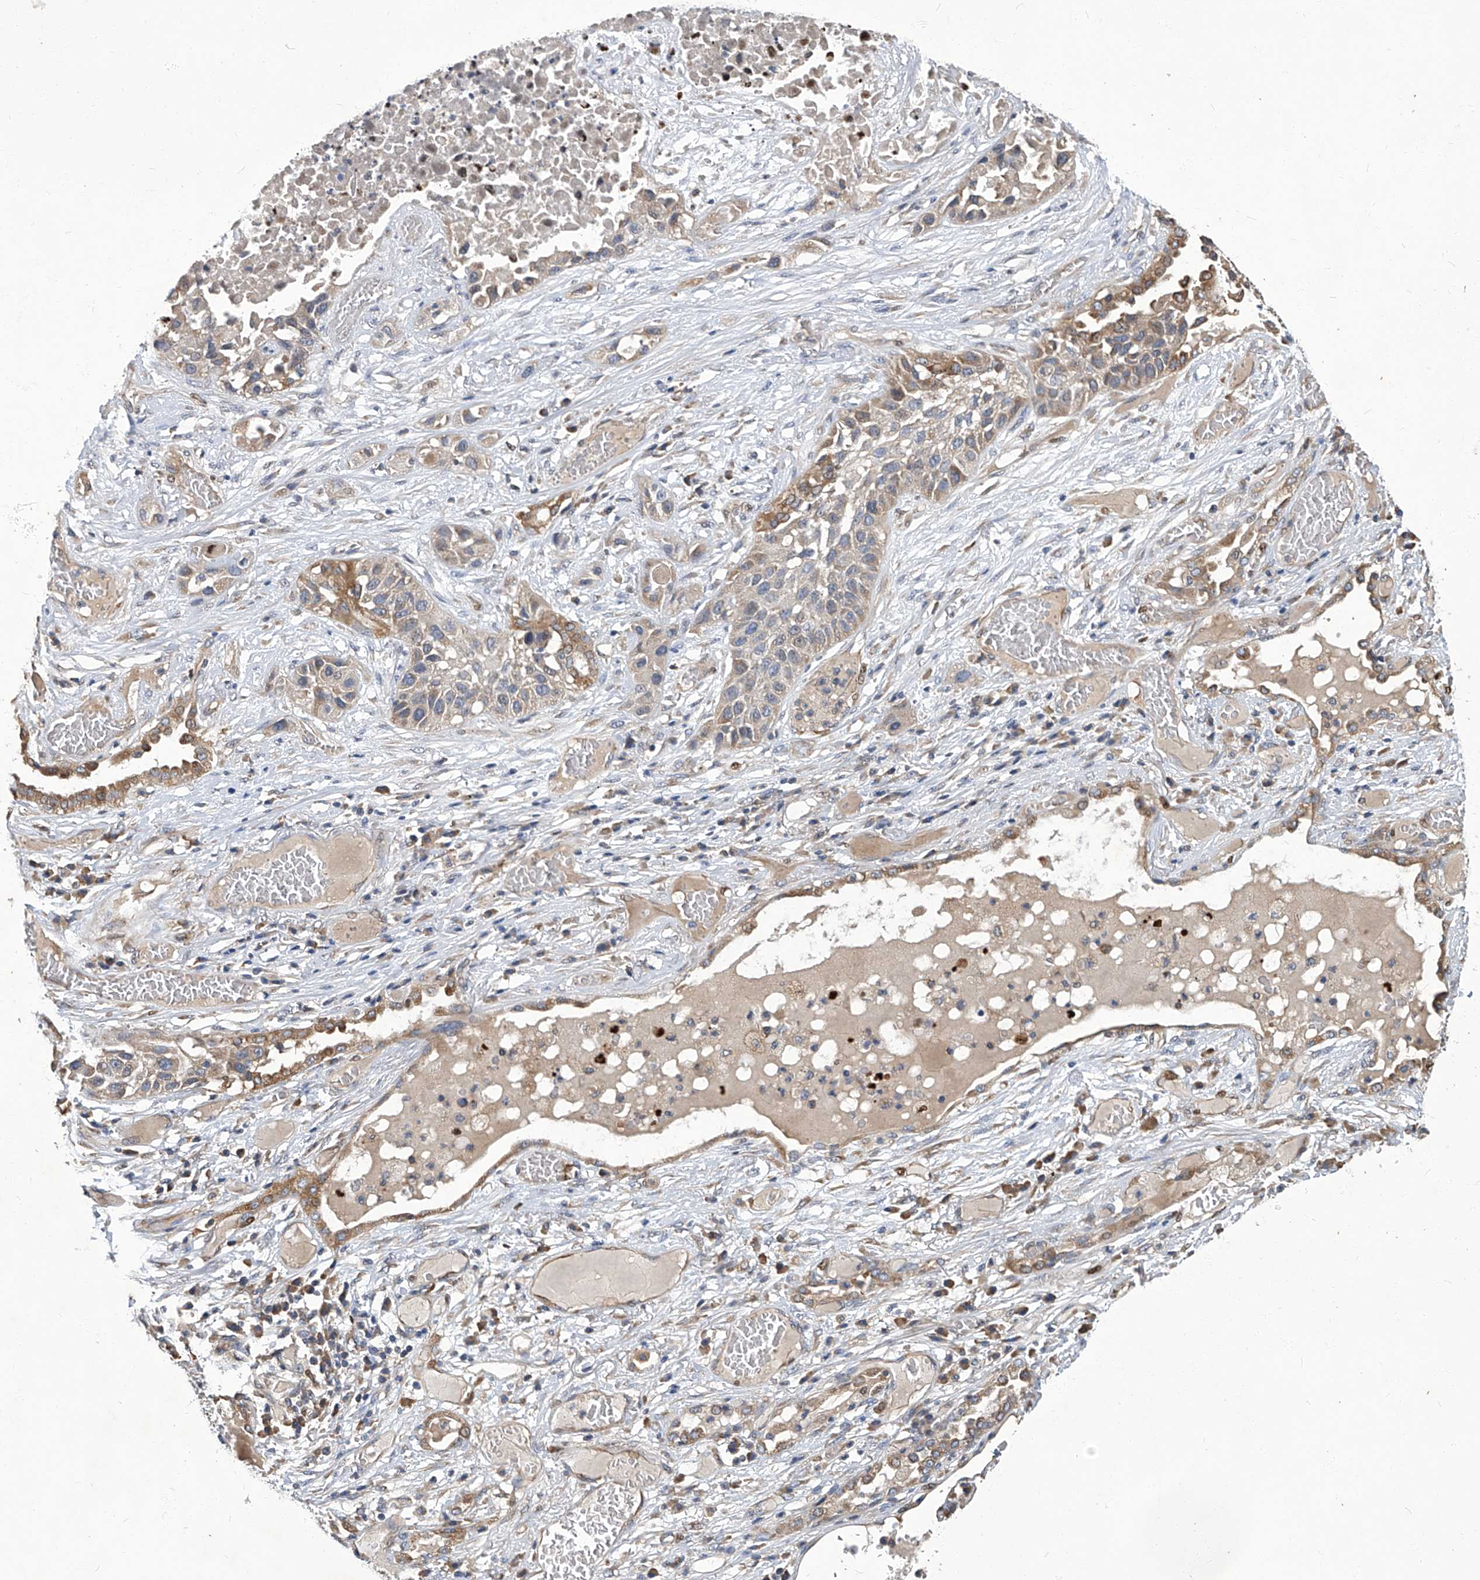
{"staining": {"intensity": "moderate", "quantity": "<25%", "location": "cytoplasmic/membranous"}, "tissue": "lung cancer", "cell_type": "Tumor cells", "image_type": "cancer", "snomed": [{"axis": "morphology", "description": "Squamous cell carcinoma, NOS"}, {"axis": "topography", "description": "Lung"}], "caption": "Immunohistochemistry micrograph of neoplastic tissue: lung cancer (squamous cell carcinoma) stained using immunohistochemistry (IHC) demonstrates low levels of moderate protein expression localized specifically in the cytoplasmic/membranous of tumor cells, appearing as a cytoplasmic/membranous brown color.", "gene": "TGFBR1", "patient": {"sex": "male", "age": 71}}